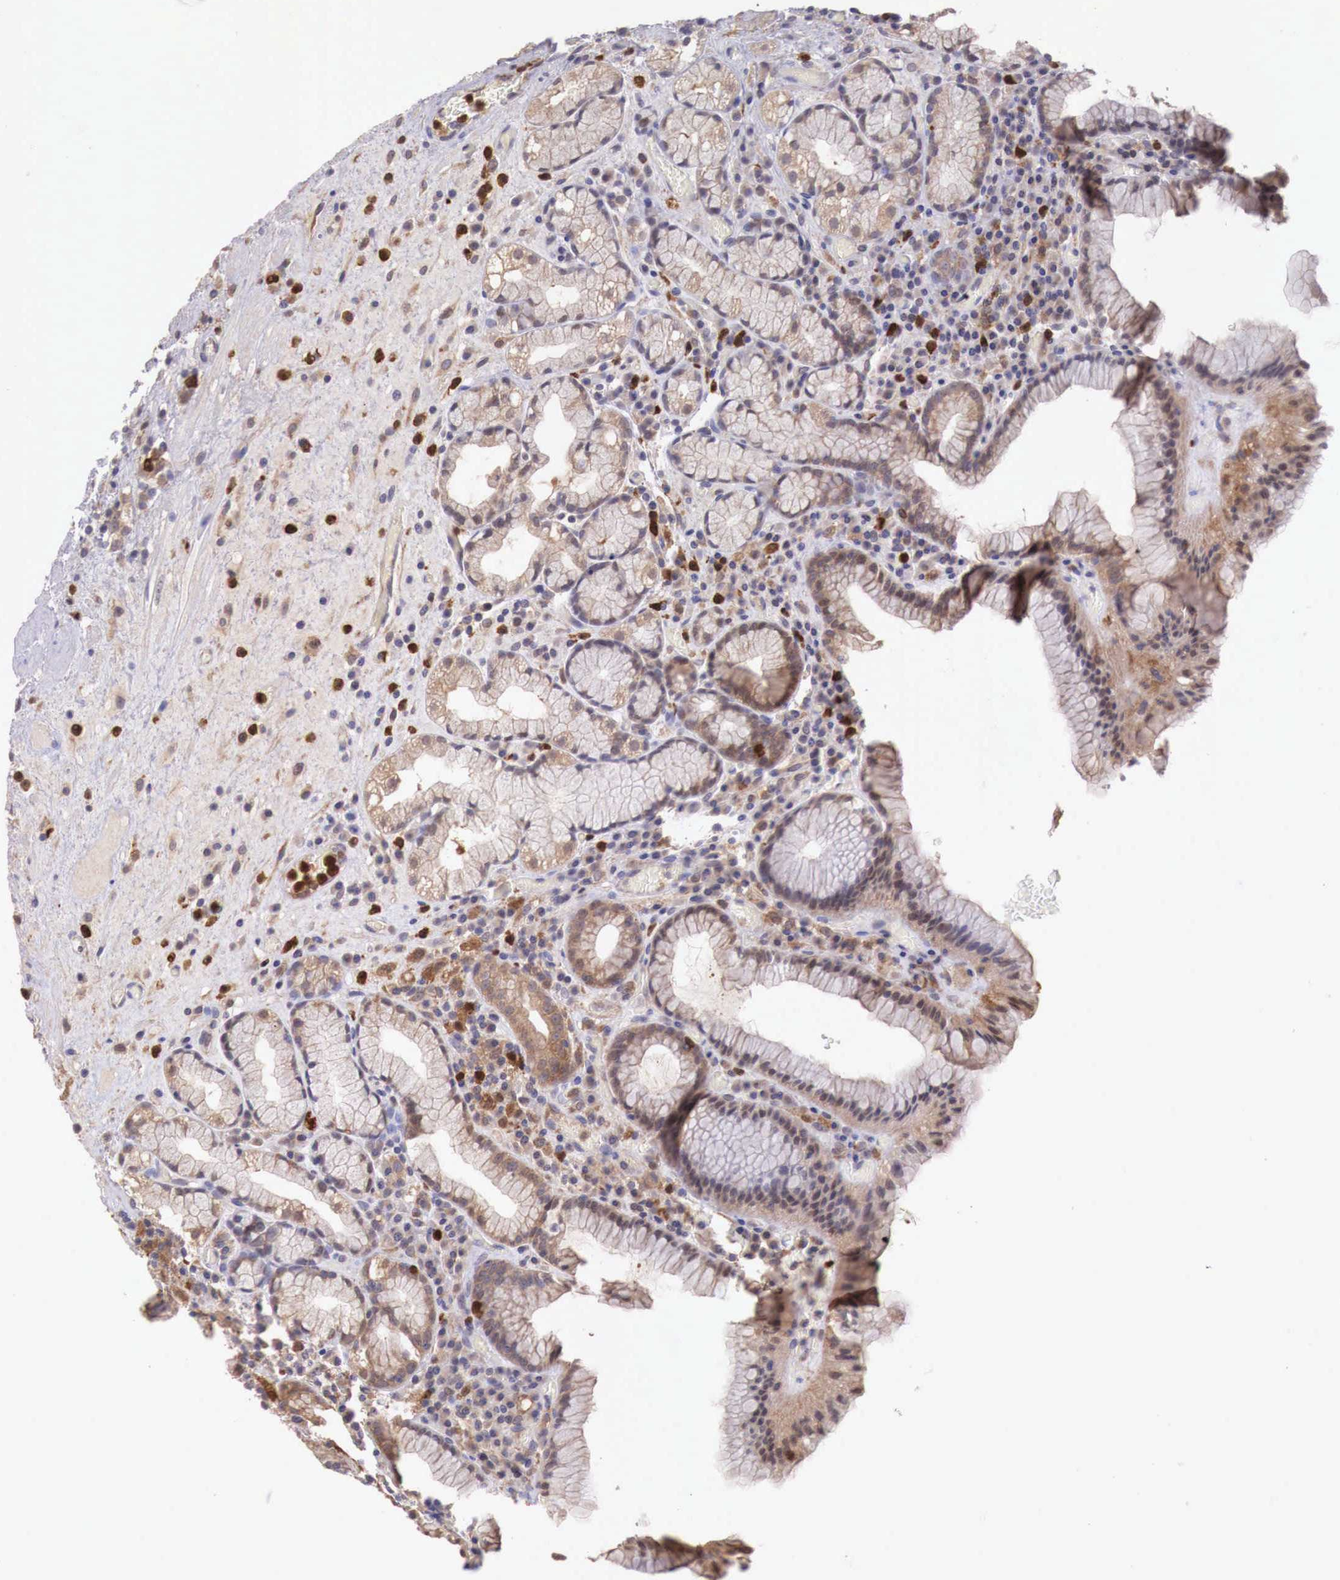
{"staining": {"intensity": "weak", "quantity": ">75%", "location": "cytoplasmic/membranous"}, "tissue": "stomach", "cell_type": "Glandular cells", "image_type": "normal", "snomed": [{"axis": "morphology", "description": "Normal tissue, NOS"}, {"axis": "topography", "description": "Stomach, lower"}, {"axis": "topography", "description": "Duodenum"}], "caption": "Protein analysis of unremarkable stomach exhibits weak cytoplasmic/membranous staining in approximately >75% of glandular cells.", "gene": "GAB2", "patient": {"sex": "male", "age": 84}}